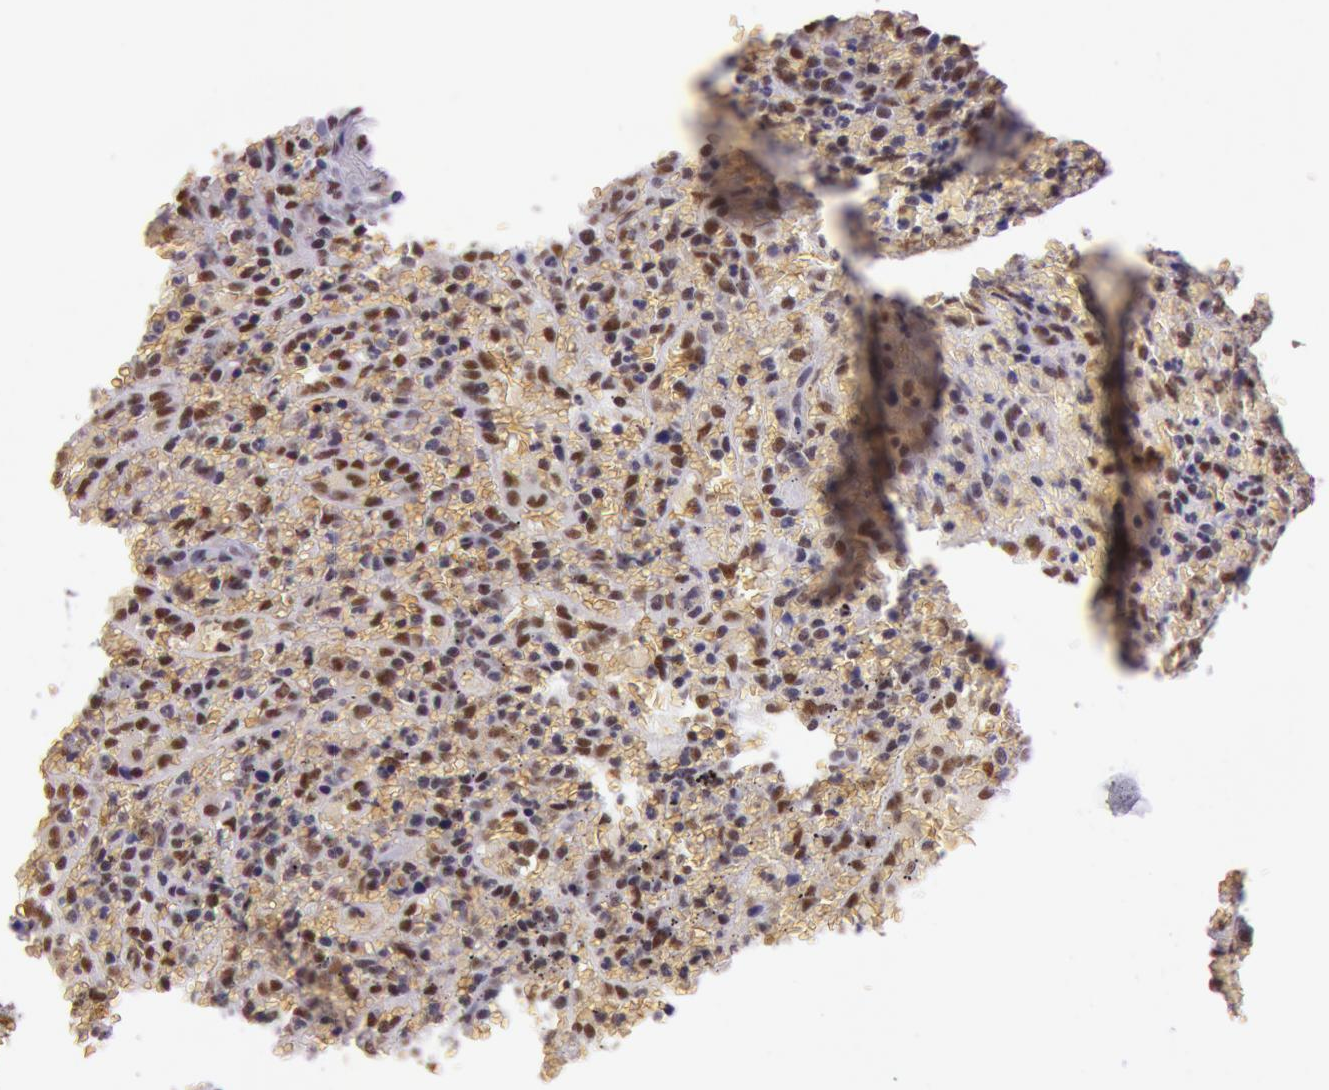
{"staining": {"intensity": "strong", "quantity": ">75%", "location": "nuclear"}, "tissue": "lymphoma", "cell_type": "Tumor cells", "image_type": "cancer", "snomed": [{"axis": "morphology", "description": "Malignant lymphoma, non-Hodgkin's type, High grade"}, {"axis": "topography", "description": "Spleen"}, {"axis": "topography", "description": "Lymph node"}], "caption": "Malignant lymphoma, non-Hodgkin's type (high-grade) tissue reveals strong nuclear expression in about >75% of tumor cells, visualized by immunohistochemistry. Using DAB (3,3'-diaminobenzidine) (brown) and hematoxylin (blue) stains, captured at high magnification using brightfield microscopy.", "gene": "NBN", "patient": {"sex": "female", "age": 70}}